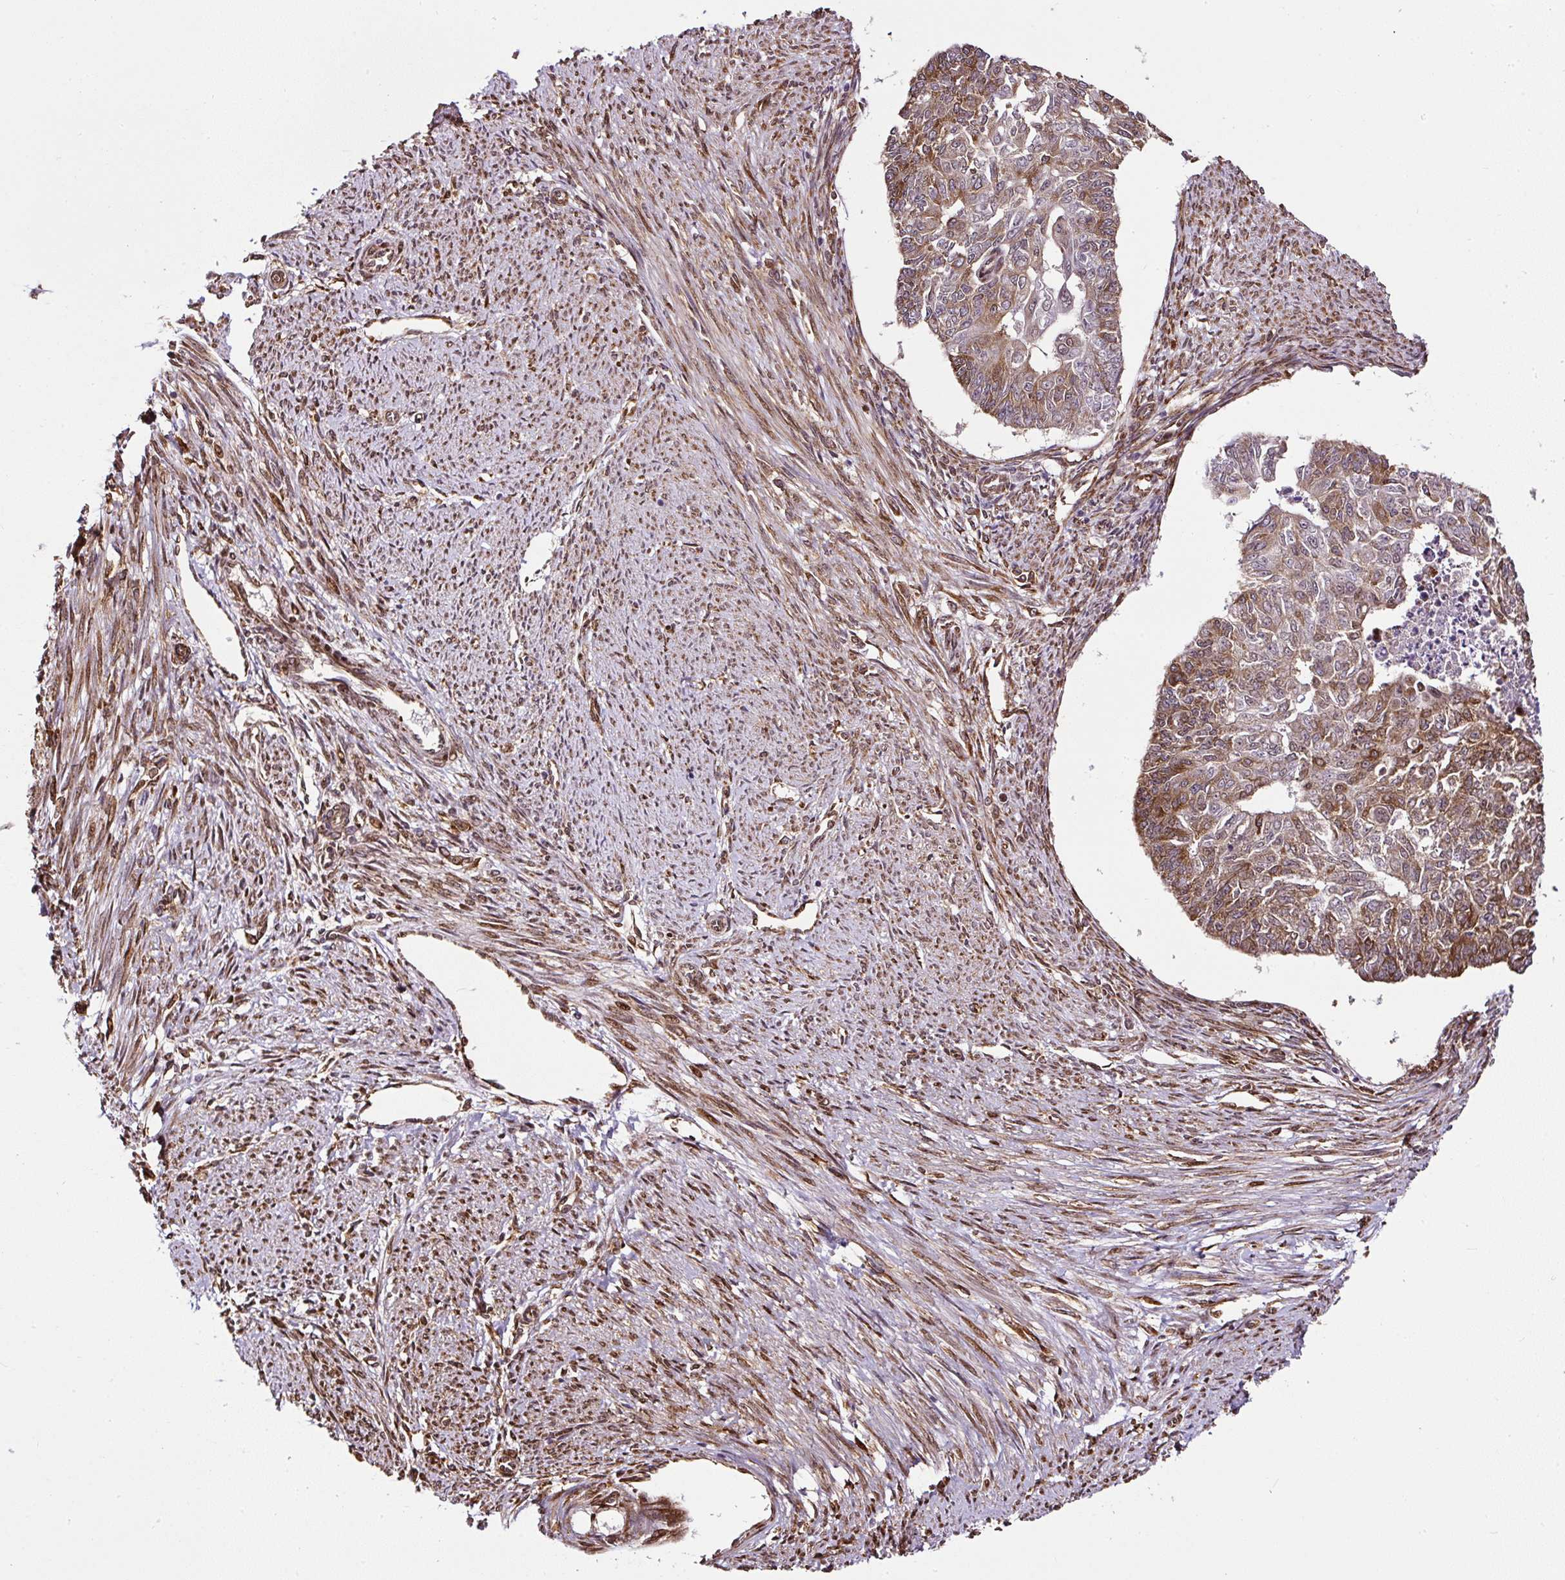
{"staining": {"intensity": "moderate", "quantity": ">75%", "location": "cytoplasmic/membranous"}, "tissue": "endometrial cancer", "cell_type": "Tumor cells", "image_type": "cancer", "snomed": [{"axis": "morphology", "description": "Adenocarcinoma, NOS"}, {"axis": "topography", "description": "Endometrium"}], "caption": "Moderate cytoplasmic/membranous staining is seen in about >75% of tumor cells in endometrial cancer.", "gene": "KDM4E", "patient": {"sex": "female", "age": 32}}